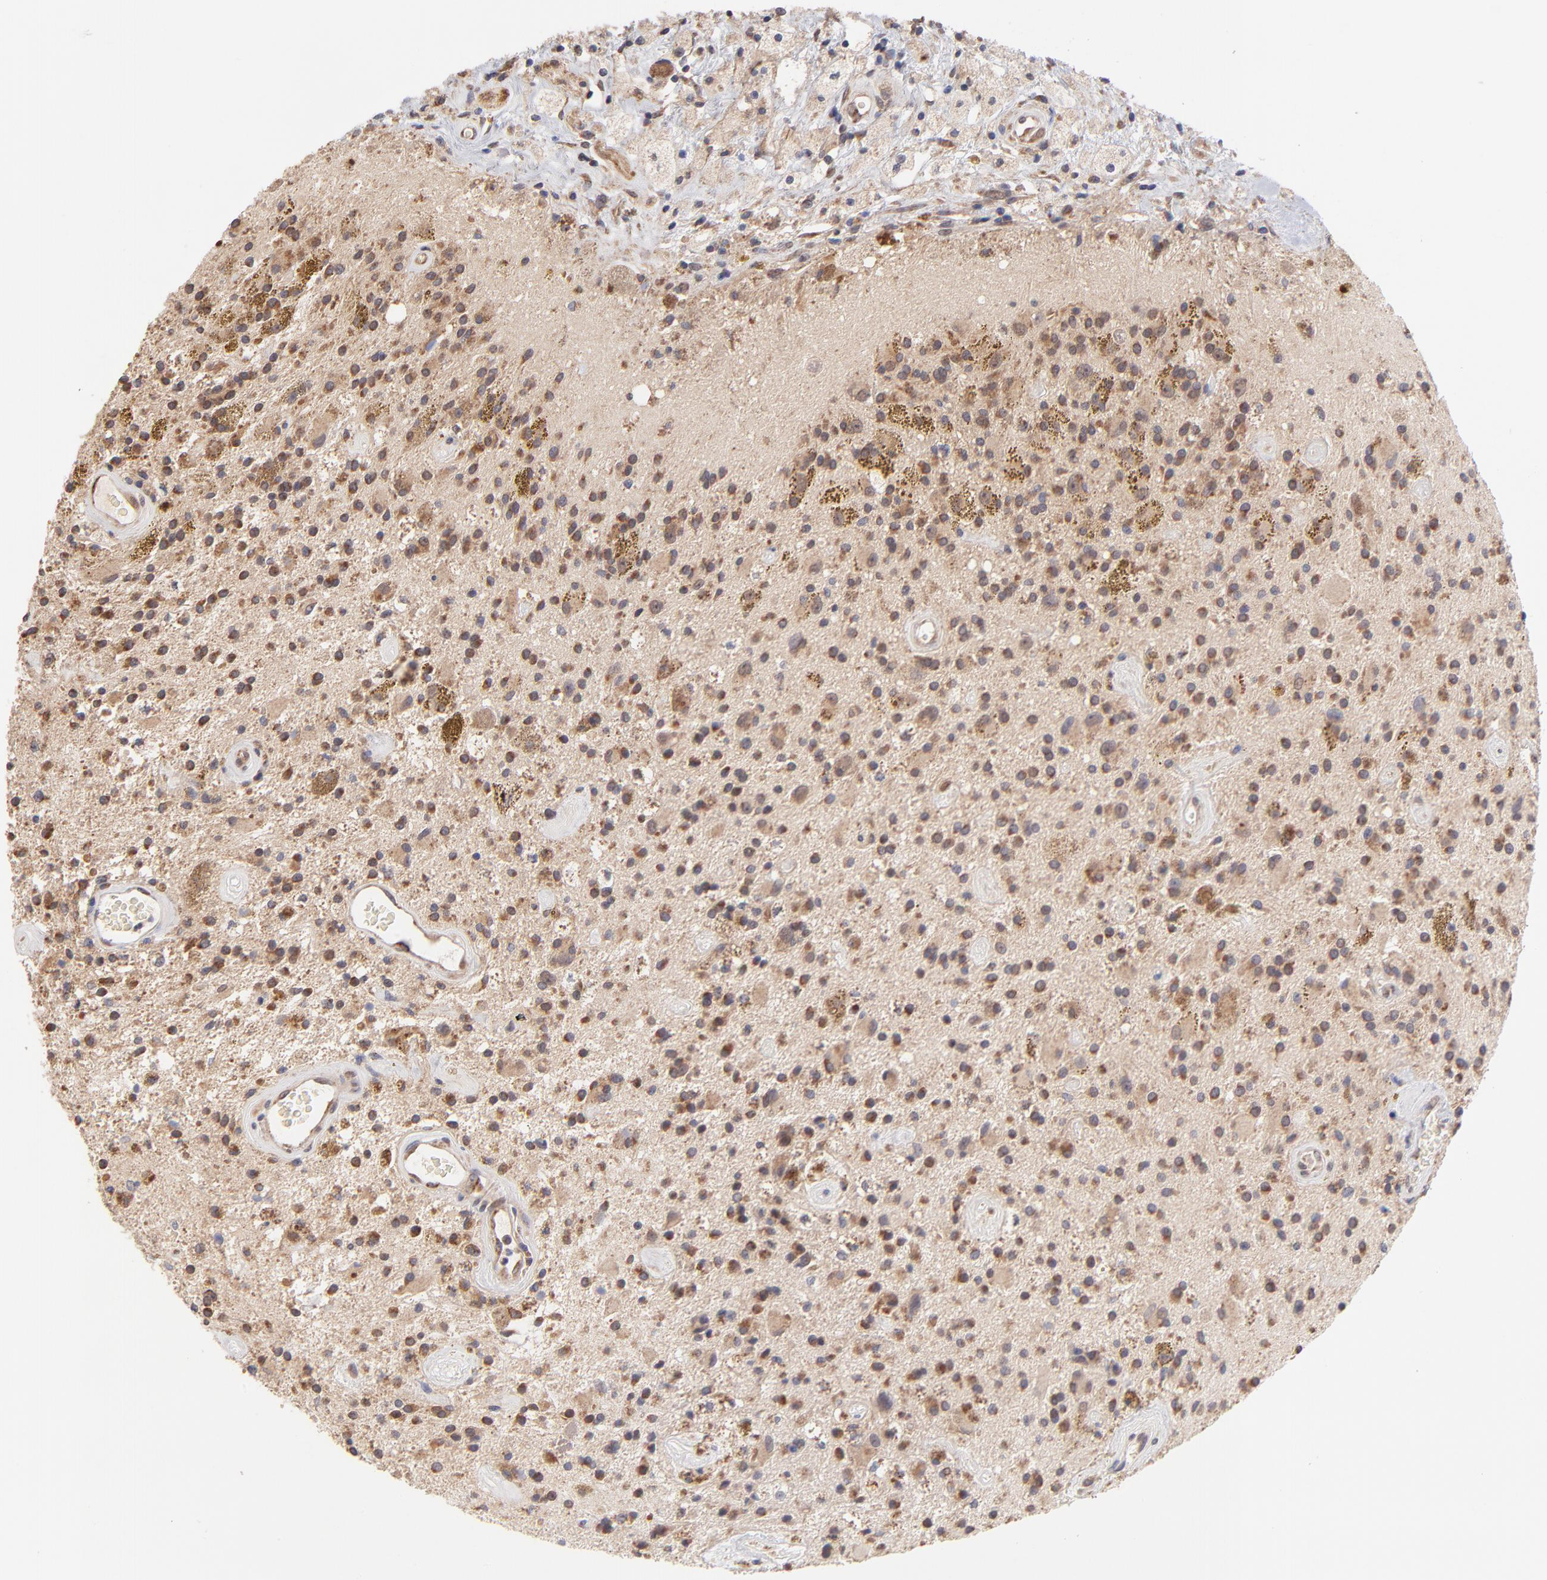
{"staining": {"intensity": "strong", "quantity": ">75%", "location": "cytoplasmic/membranous"}, "tissue": "glioma", "cell_type": "Tumor cells", "image_type": "cancer", "snomed": [{"axis": "morphology", "description": "Glioma, malignant, Low grade"}, {"axis": "topography", "description": "Brain"}], "caption": "IHC of glioma displays high levels of strong cytoplasmic/membranous staining in about >75% of tumor cells. Using DAB (3,3'-diaminobenzidine) (brown) and hematoxylin (blue) stains, captured at high magnification using brightfield microscopy.", "gene": "UBE2H", "patient": {"sex": "male", "age": 58}}